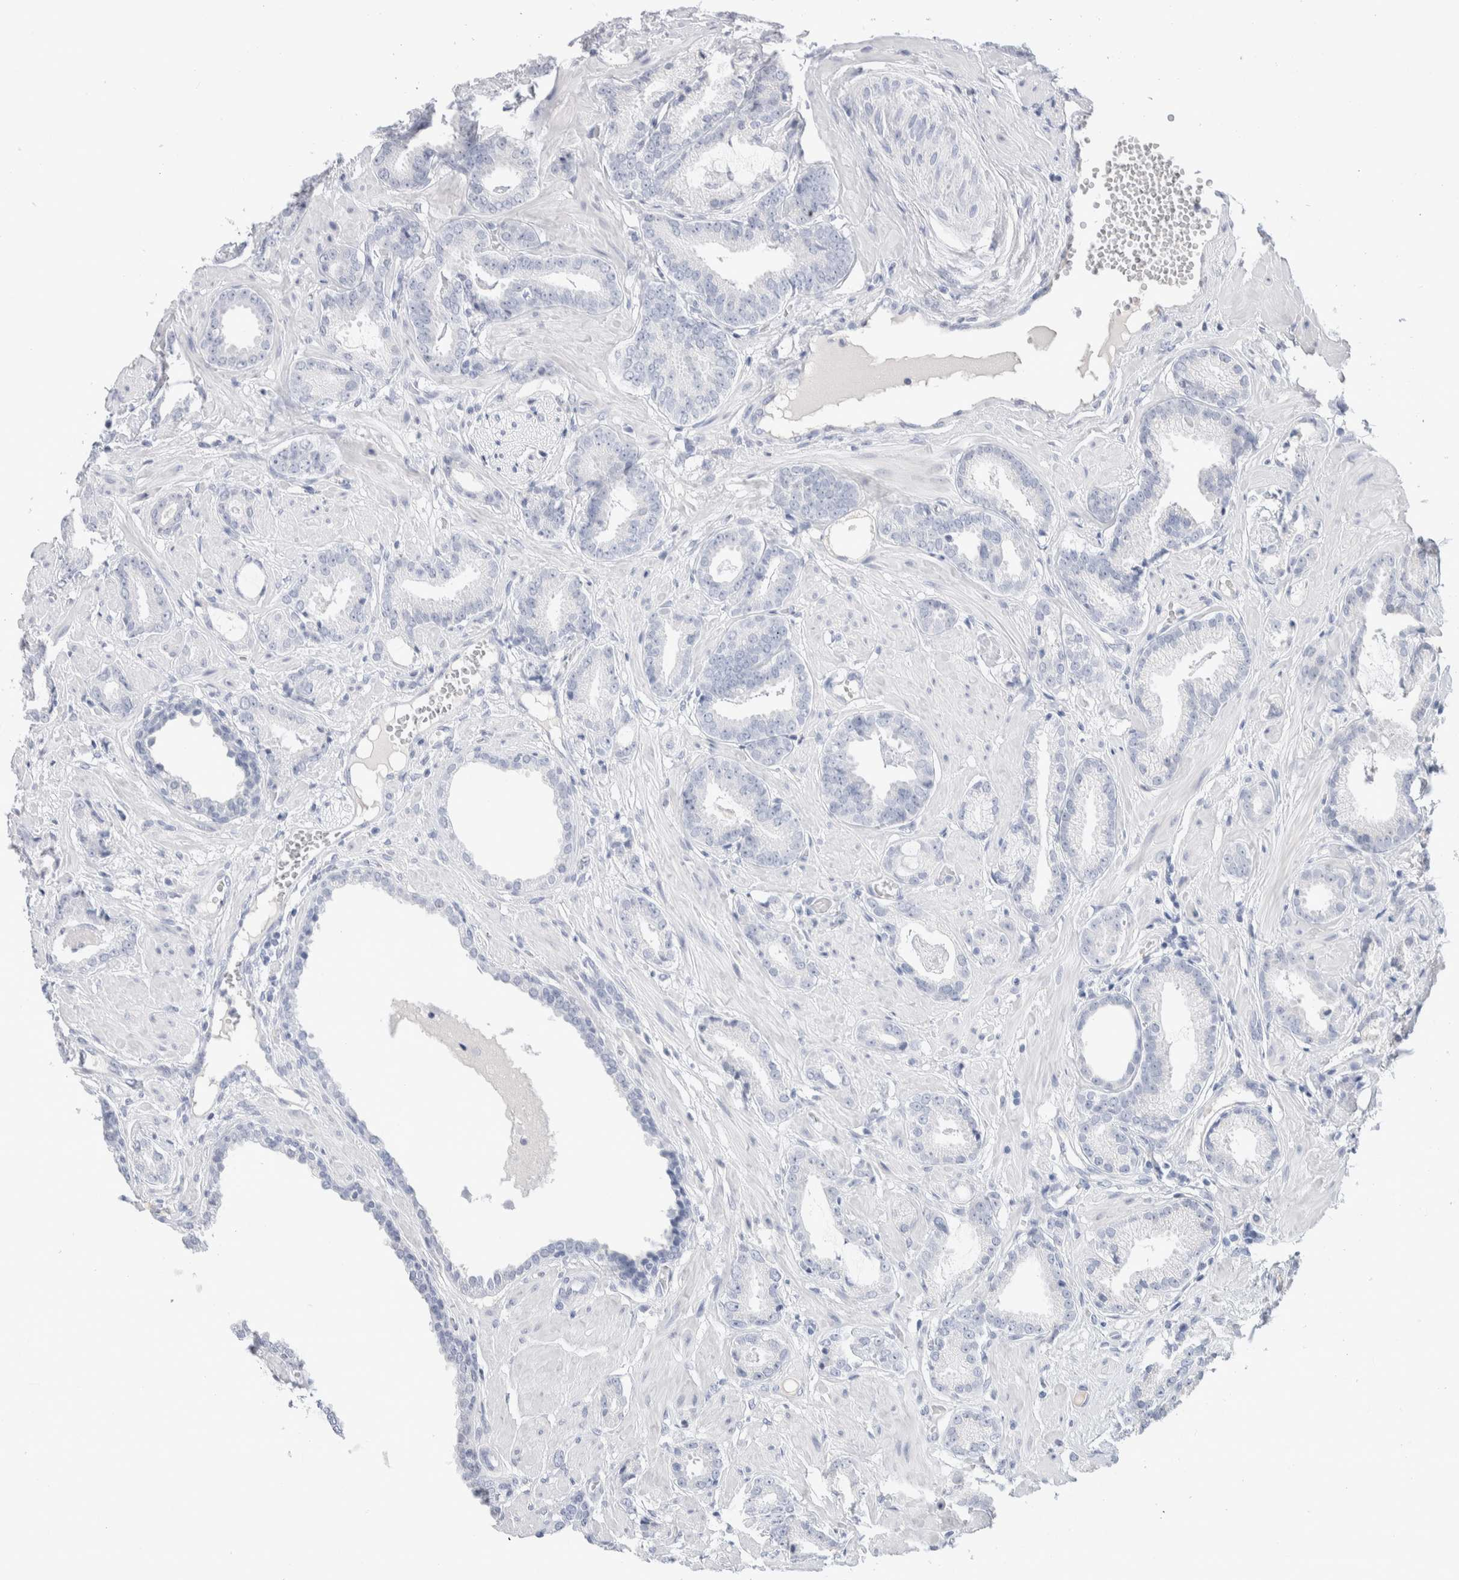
{"staining": {"intensity": "negative", "quantity": "none", "location": "none"}, "tissue": "prostate cancer", "cell_type": "Tumor cells", "image_type": "cancer", "snomed": [{"axis": "morphology", "description": "Adenocarcinoma, Low grade"}, {"axis": "topography", "description": "Prostate"}], "caption": "Tumor cells show no significant staining in prostate cancer (low-grade adenocarcinoma). Nuclei are stained in blue.", "gene": "GDA", "patient": {"sex": "male", "age": 53}}